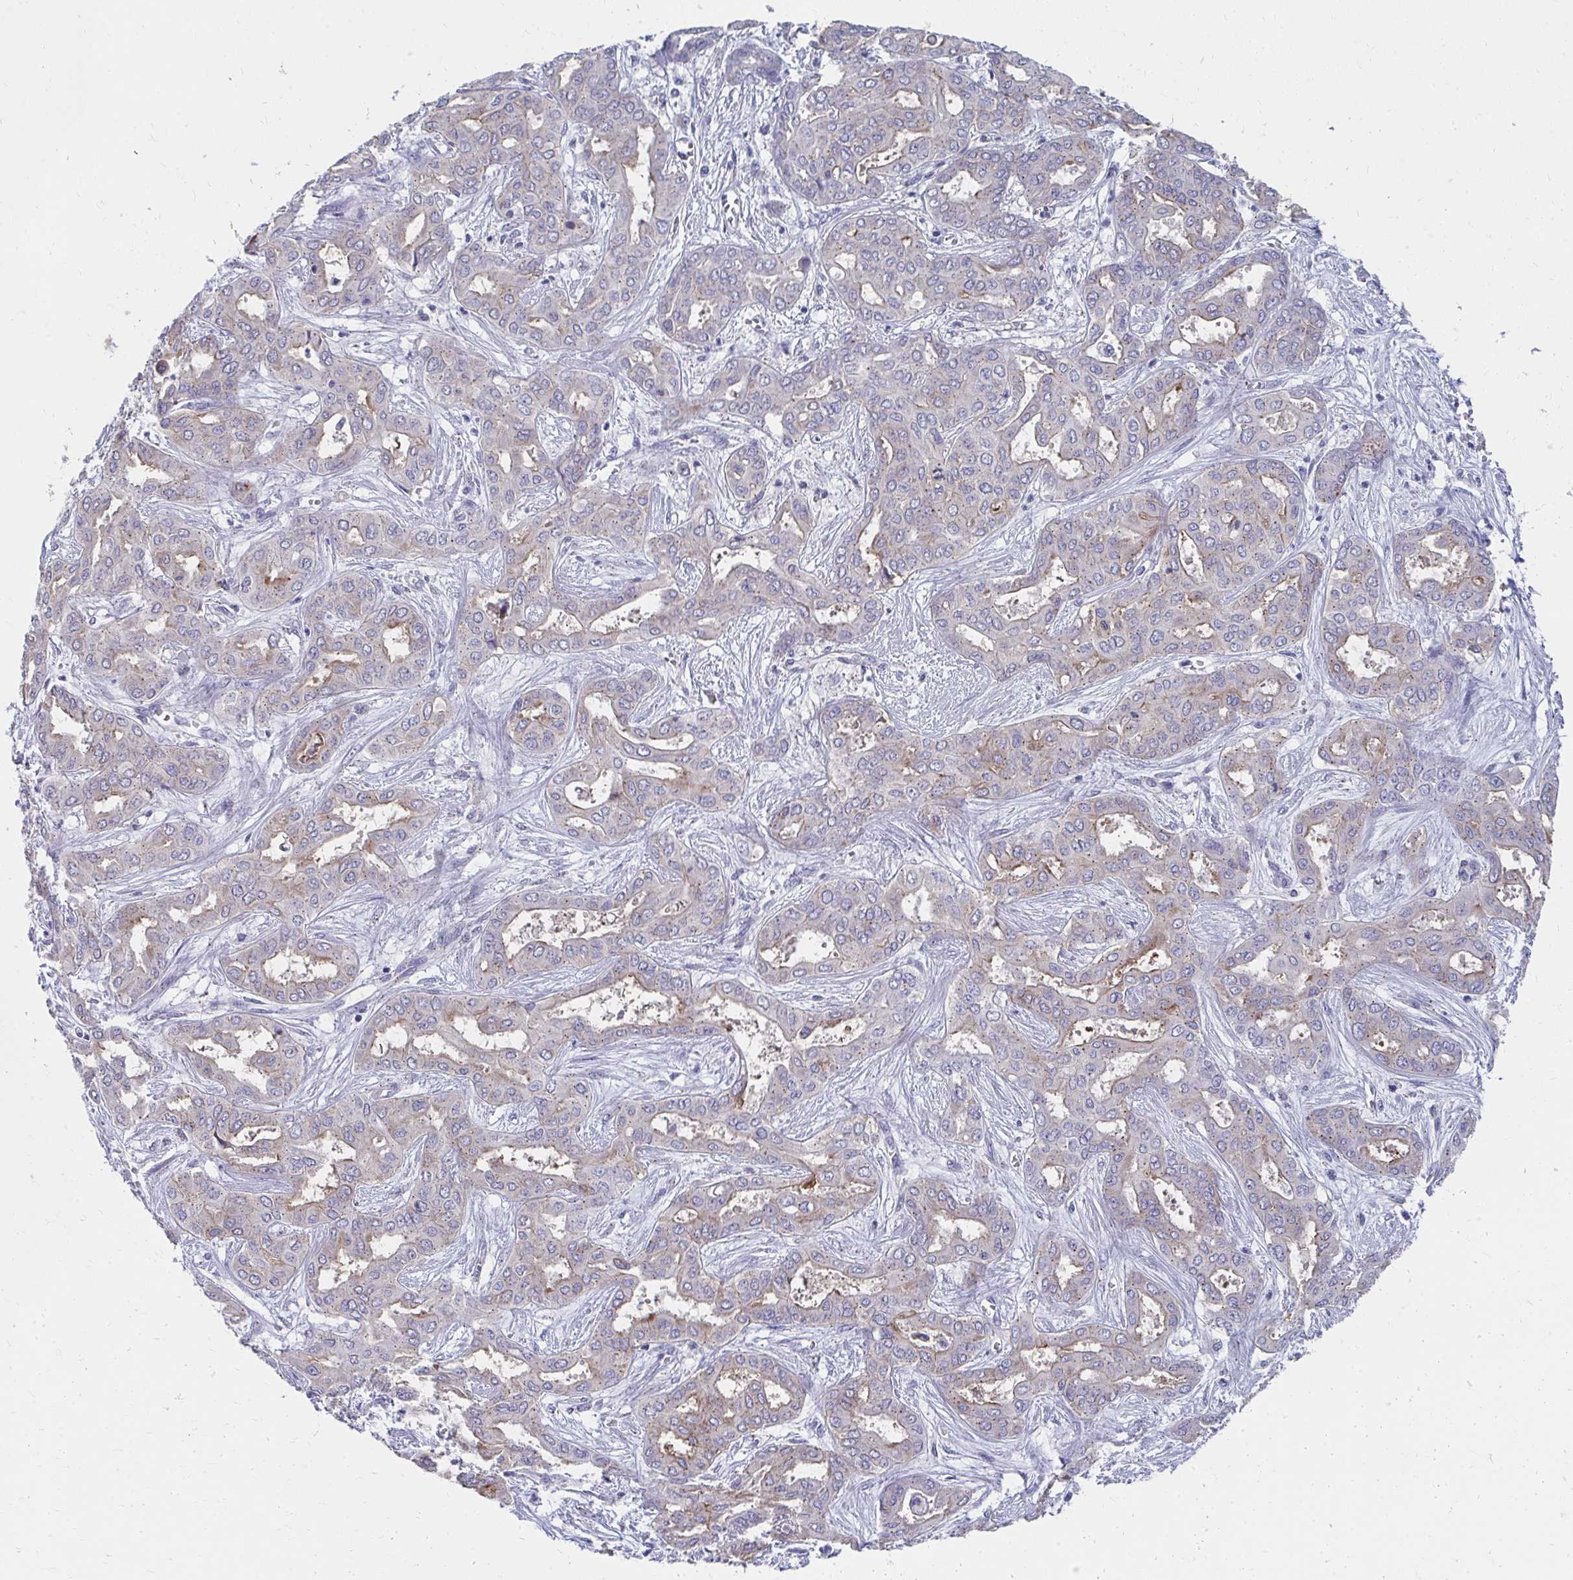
{"staining": {"intensity": "negative", "quantity": "none", "location": "none"}, "tissue": "liver cancer", "cell_type": "Tumor cells", "image_type": "cancer", "snomed": [{"axis": "morphology", "description": "Cholangiocarcinoma"}, {"axis": "topography", "description": "Liver"}], "caption": "Immunohistochemistry (IHC) image of neoplastic tissue: human liver cancer stained with DAB (3,3'-diaminobenzidine) displays no significant protein expression in tumor cells.", "gene": "TMPRSS2", "patient": {"sex": "female", "age": 64}}